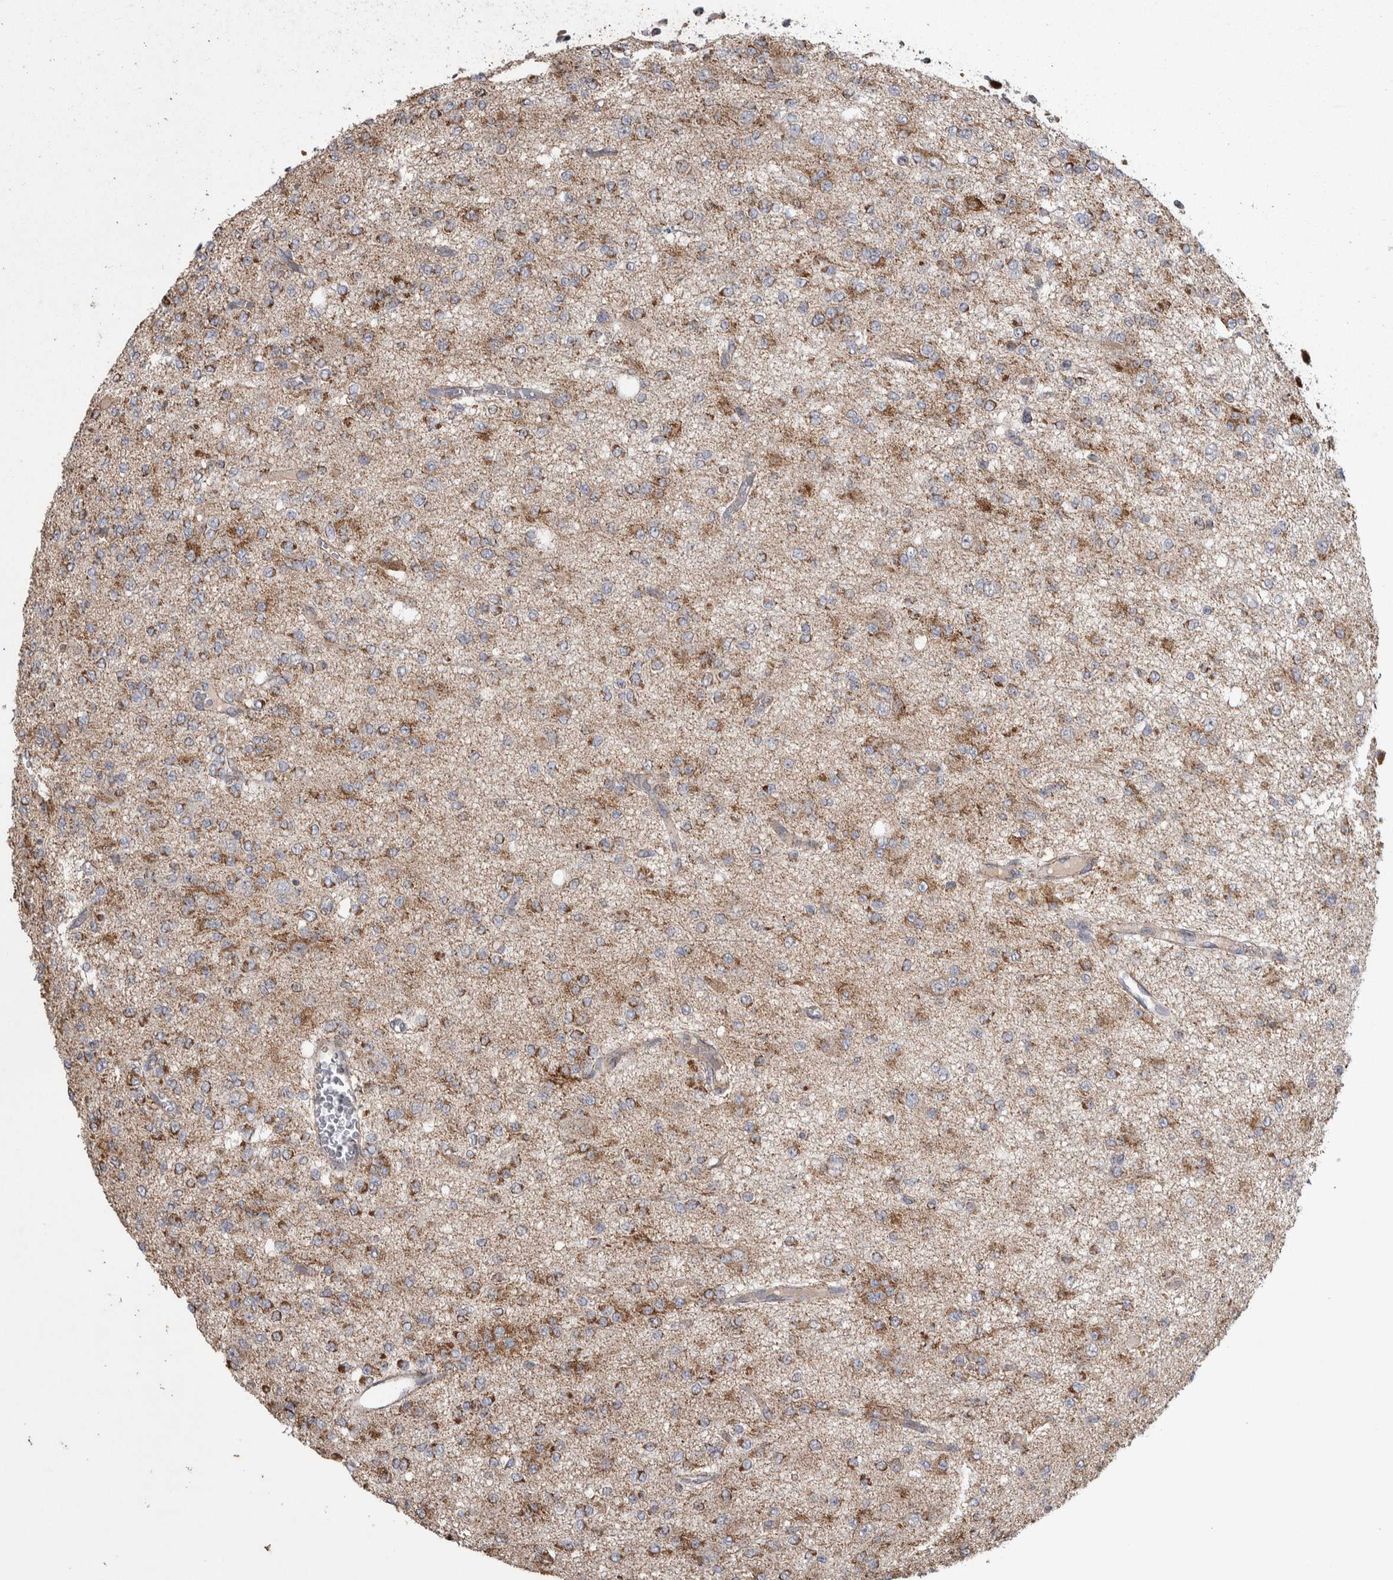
{"staining": {"intensity": "moderate", "quantity": ">75%", "location": "cytoplasmic/membranous"}, "tissue": "glioma", "cell_type": "Tumor cells", "image_type": "cancer", "snomed": [{"axis": "morphology", "description": "Glioma, malignant, Low grade"}, {"axis": "topography", "description": "Brain"}], "caption": "Immunohistochemistry (IHC) (DAB (3,3'-diaminobenzidine)) staining of glioma demonstrates moderate cytoplasmic/membranous protein expression in approximately >75% of tumor cells. The staining was performed using DAB (3,3'-diaminobenzidine) to visualize the protein expression in brown, while the nuclei were stained in blue with hematoxylin (Magnification: 20x).", "gene": "SCO1", "patient": {"sex": "male", "age": 38}}